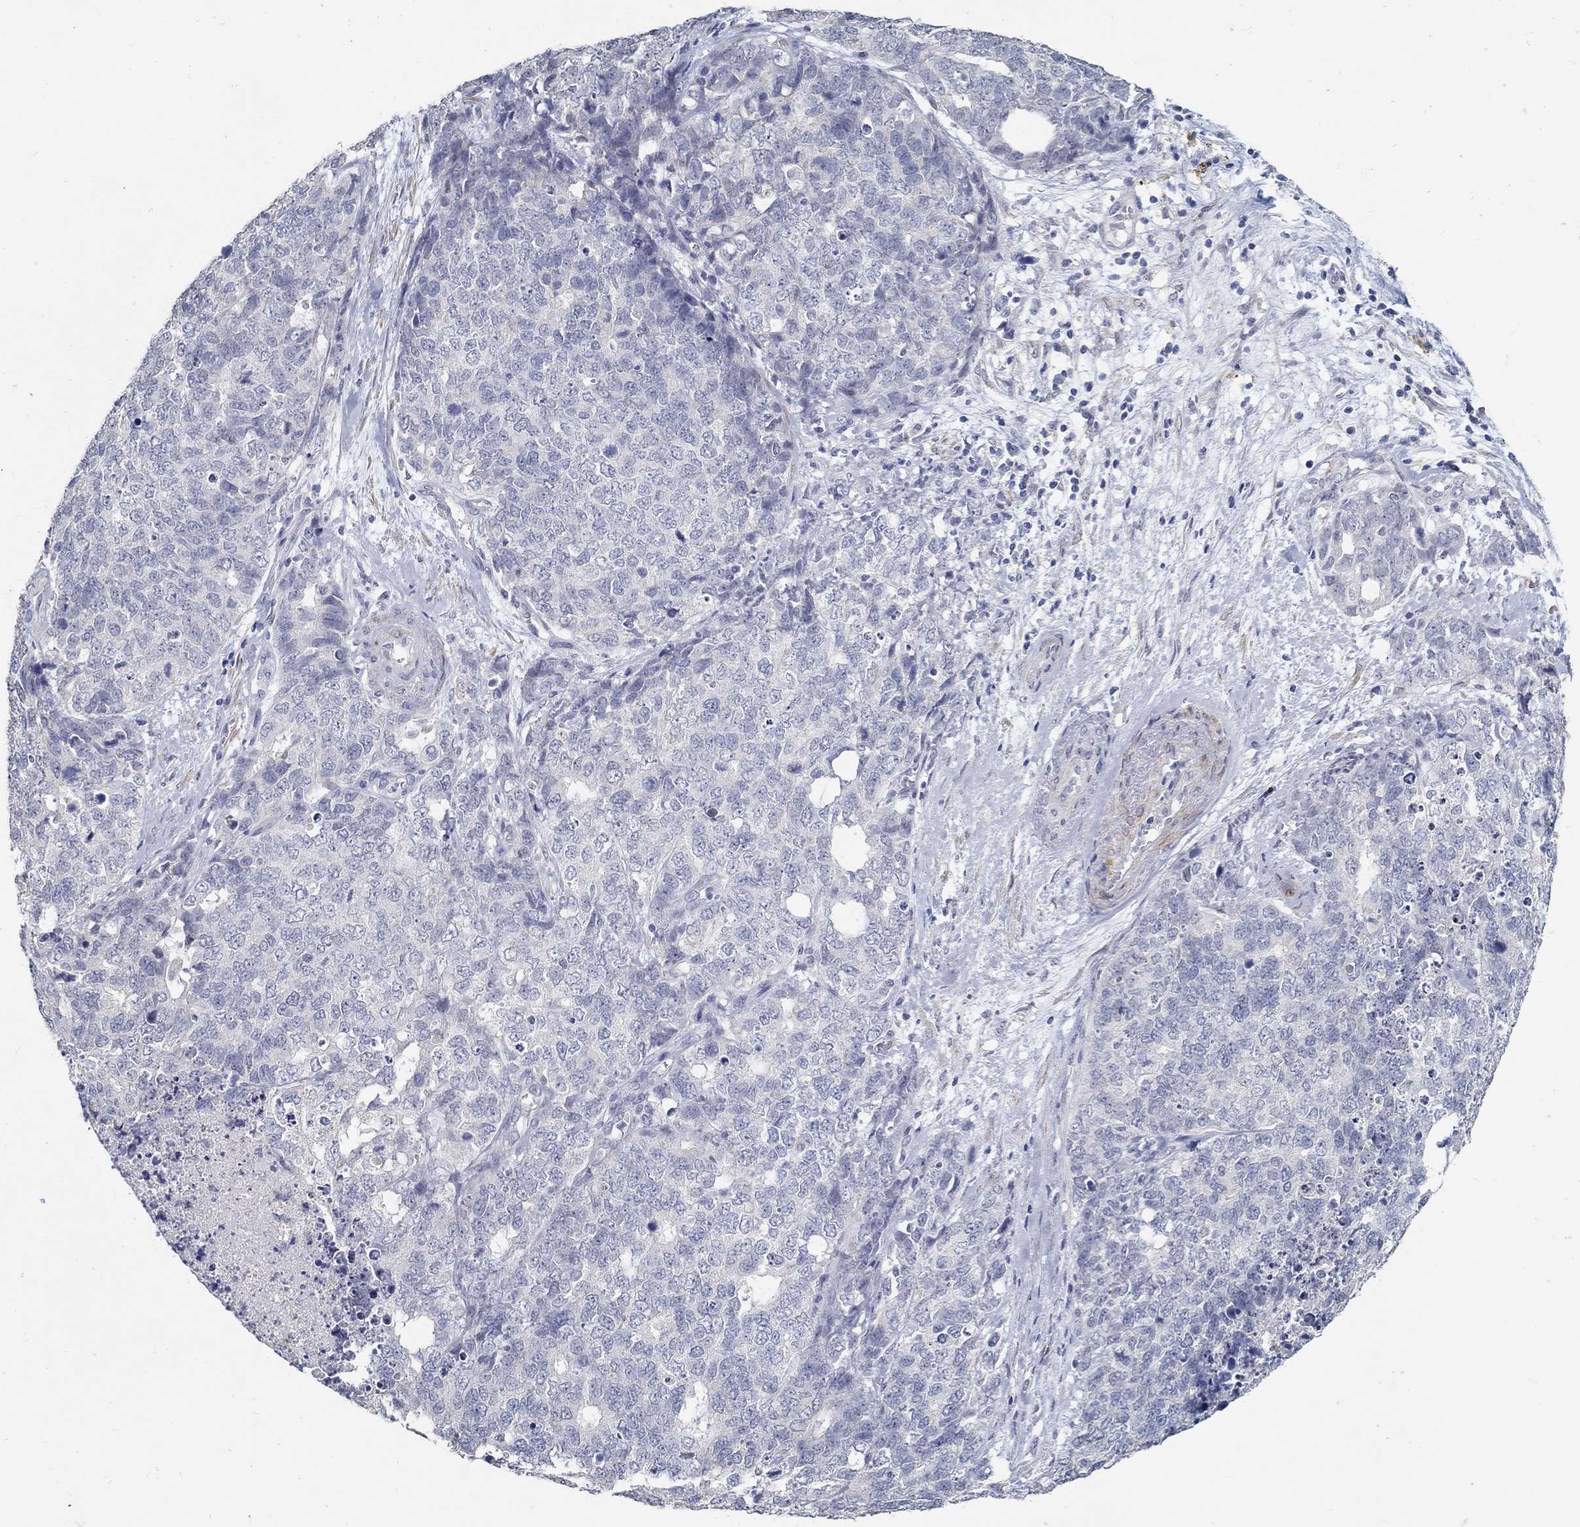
{"staining": {"intensity": "negative", "quantity": "none", "location": "none"}, "tissue": "cervical cancer", "cell_type": "Tumor cells", "image_type": "cancer", "snomed": [{"axis": "morphology", "description": "Squamous cell carcinoma, NOS"}, {"axis": "topography", "description": "Cervix"}], "caption": "Immunohistochemical staining of human cervical squamous cell carcinoma demonstrates no significant expression in tumor cells. The staining was performed using DAB (3,3'-diaminobenzidine) to visualize the protein expression in brown, while the nuclei were stained in blue with hematoxylin (Magnification: 20x).", "gene": "USP29", "patient": {"sex": "female", "age": 63}}